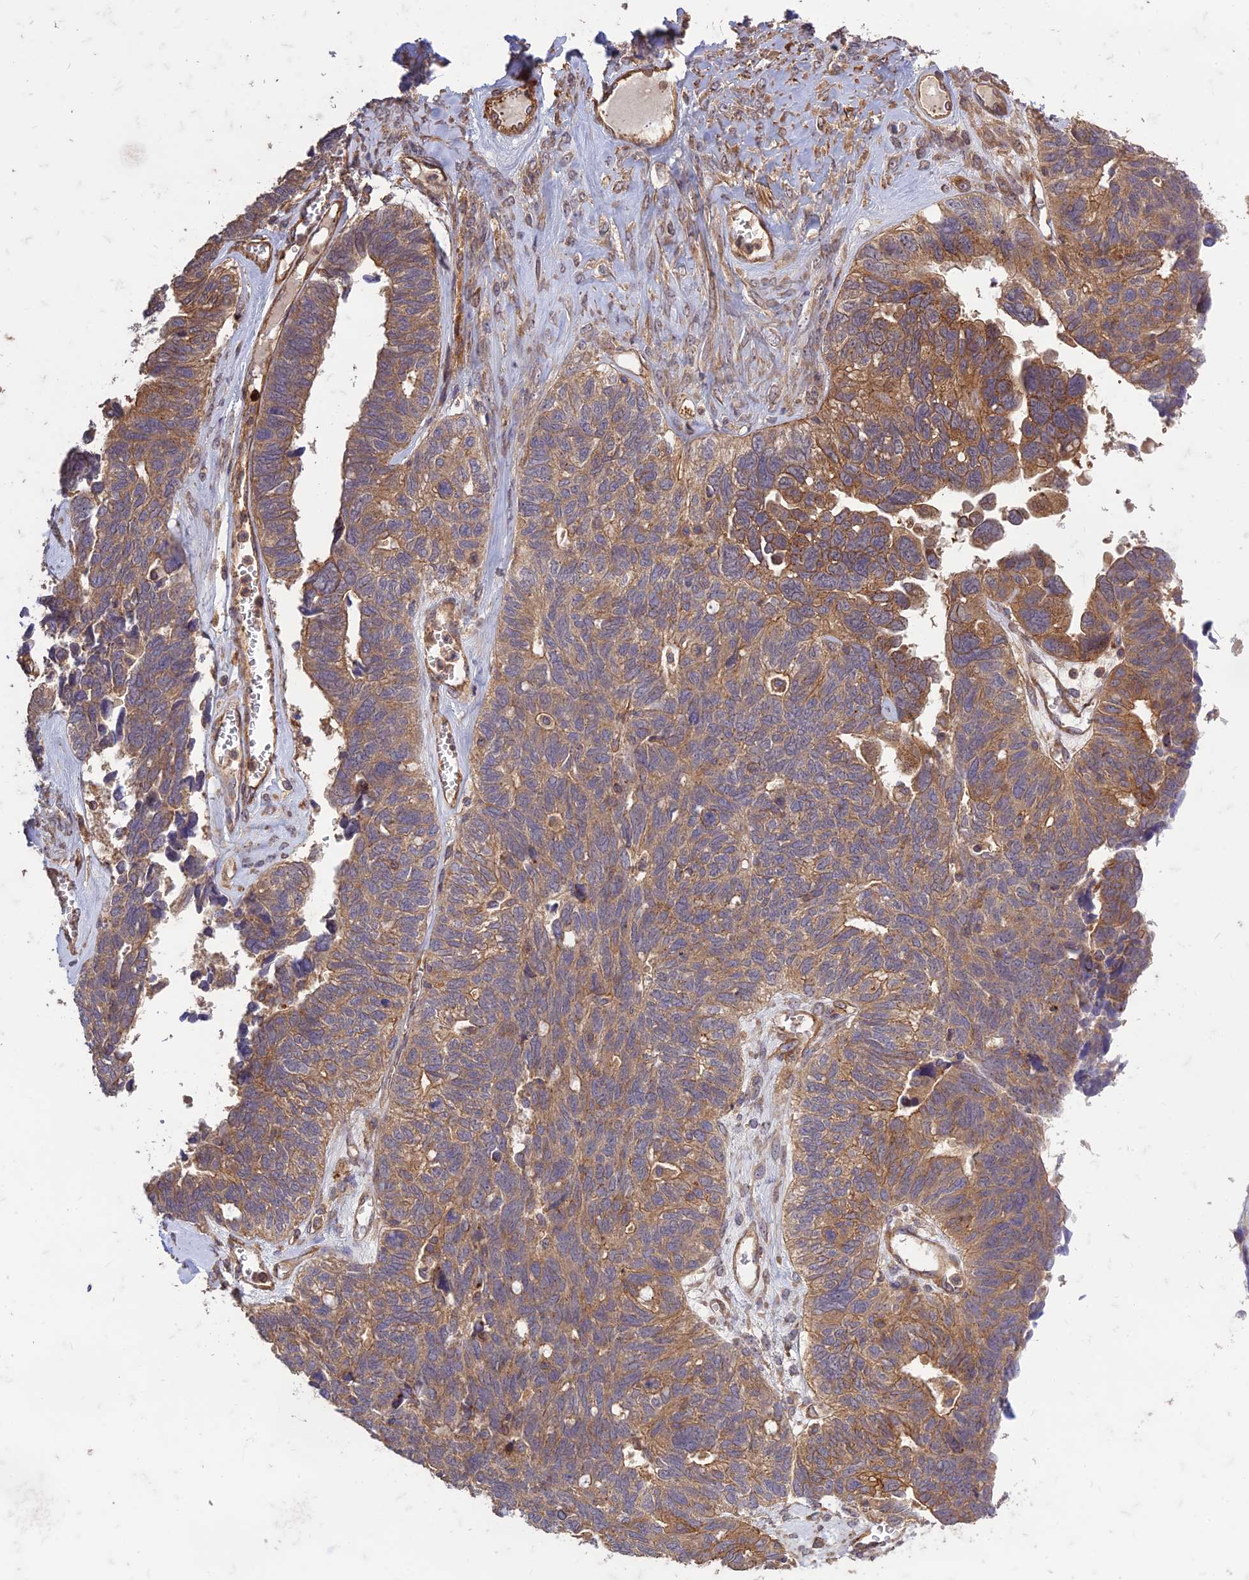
{"staining": {"intensity": "moderate", "quantity": "25%-75%", "location": "cytoplasmic/membranous"}, "tissue": "ovarian cancer", "cell_type": "Tumor cells", "image_type": "cancer", "snomed": [{"axis": "morphology", "description": "Cystadenocarcinoma, serous, NOS"}, {"axis": "topography", "description": "Ovary"}], "caption": "A brown stain shows moderate cytoplasmic/membranous positivity of a protein in ovarian cancer tumor cells.", "gene": "TMEM131L", "patient": {"sex": "female", "age": 79}}